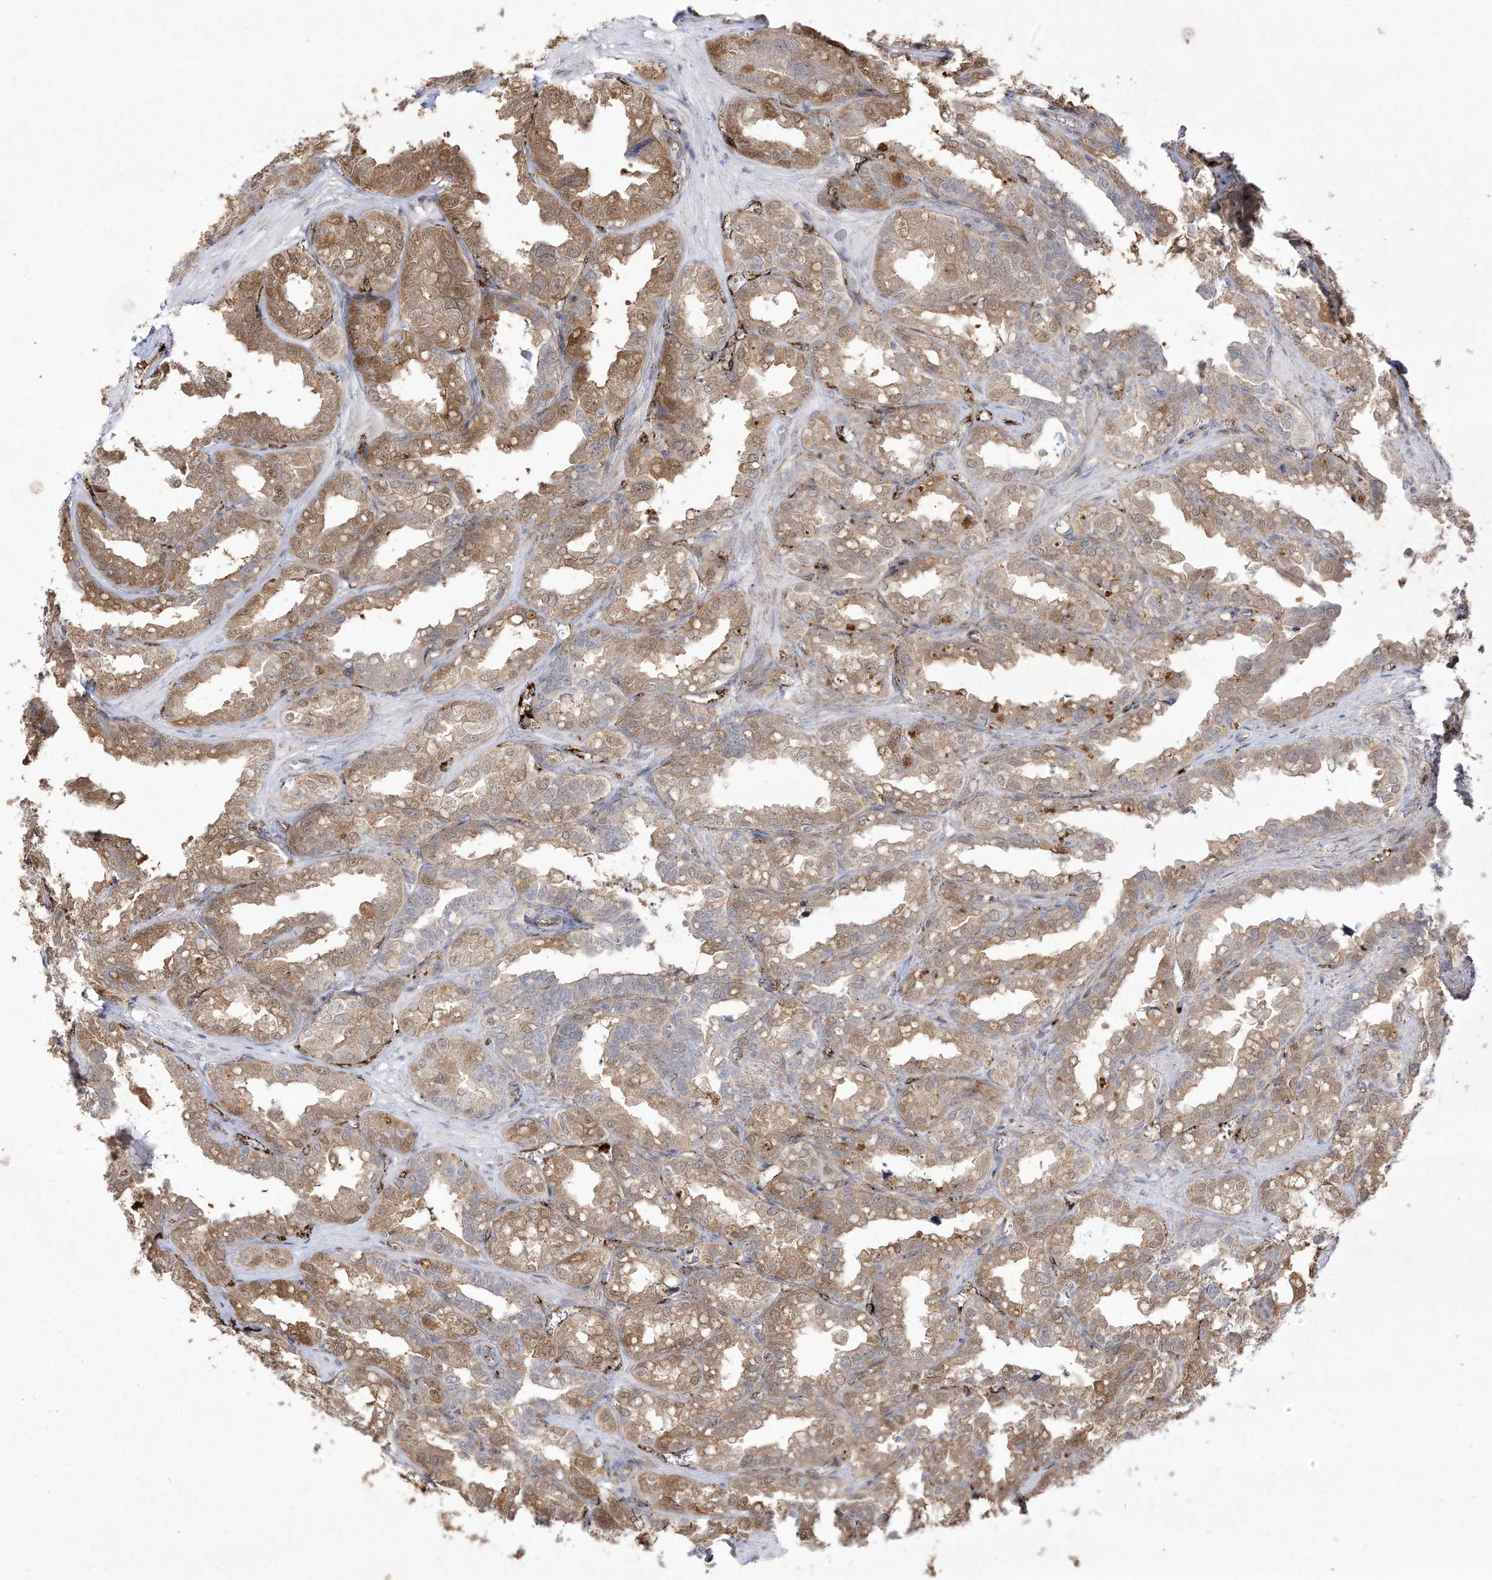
{"staining": {"intensity": "moderate", "quantity": "25%-75%", "location": "cytoplasmic/membranous"}, "tissue": "seminal vesicle", "cell_type": "Glandular cells", "image_type": "normal", "snomed": [{"axis": "morphology", "description": "Normal tissue, NOS"}, {"axis": "topography", "description": "Prostate"}, {"axis": "topography", "description": "Seminal veicle"}], "caption": "Protein analysis of unremarkable seminal vesicle reveals moderate cytoplasmic/membranous expression in about 25%-75% of glandular cells. Nuclei are stained in blue.", "gene": "ZGRF1", "patient": {"sex": "male", "age": 51}}